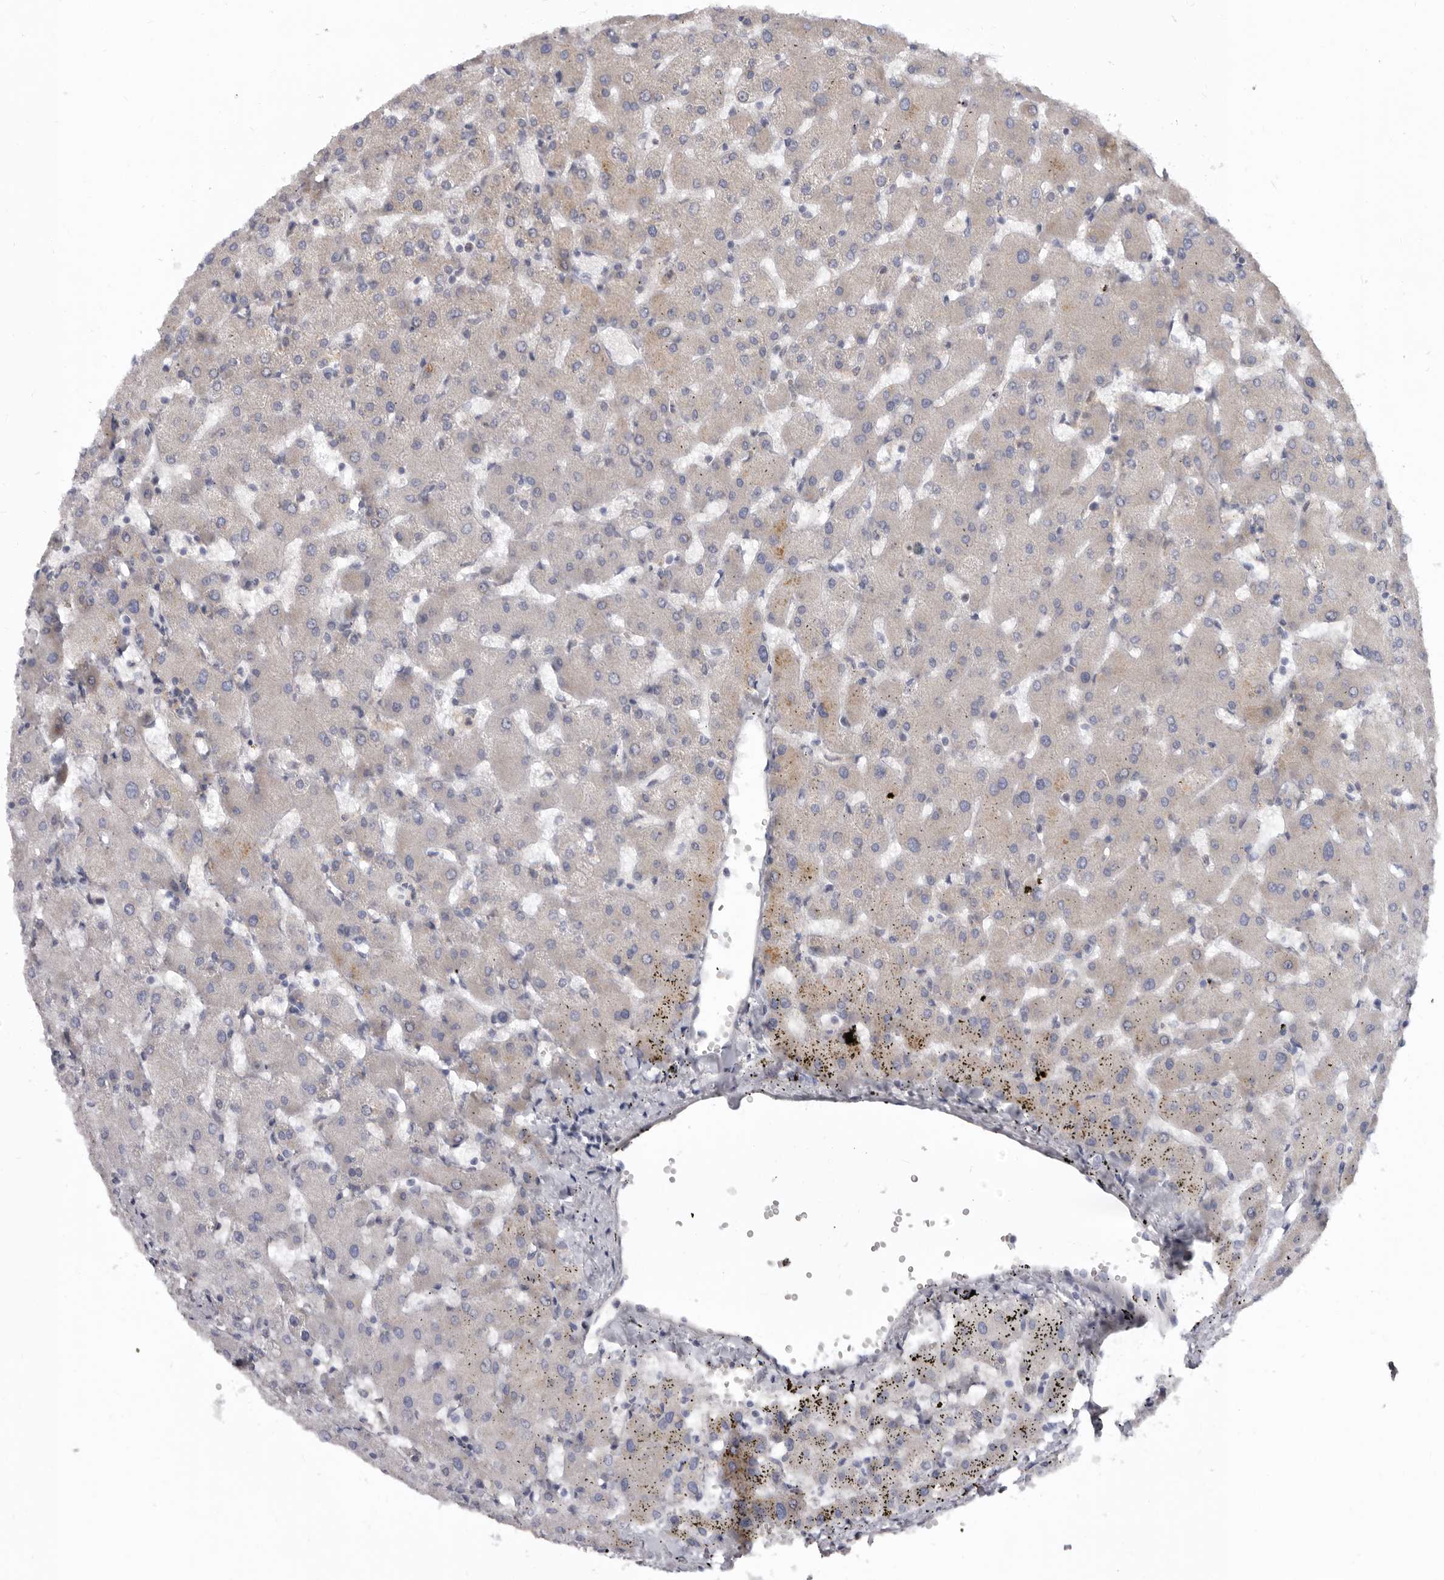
{"staining": {"intensity": "negative", "quantity": "none", "location": "none"}, "tissue": "liver", "cell_type": "Cholangiocytes", "image_type": "normal", "snomed": [{"axis": "morphology", "description": "Normal tissue, NOS"}, {"axis": "topography", "description": "Liver"}], "caption": "Protein analysis of unremarkable liver shows no significant staining in cholangiocytes. (DAB (3,3'-diaminobenzidine) IHC with hematoxylin counter stain).", "gene": "ASIC5", "patient": {"sex": "female", "age": 63}}